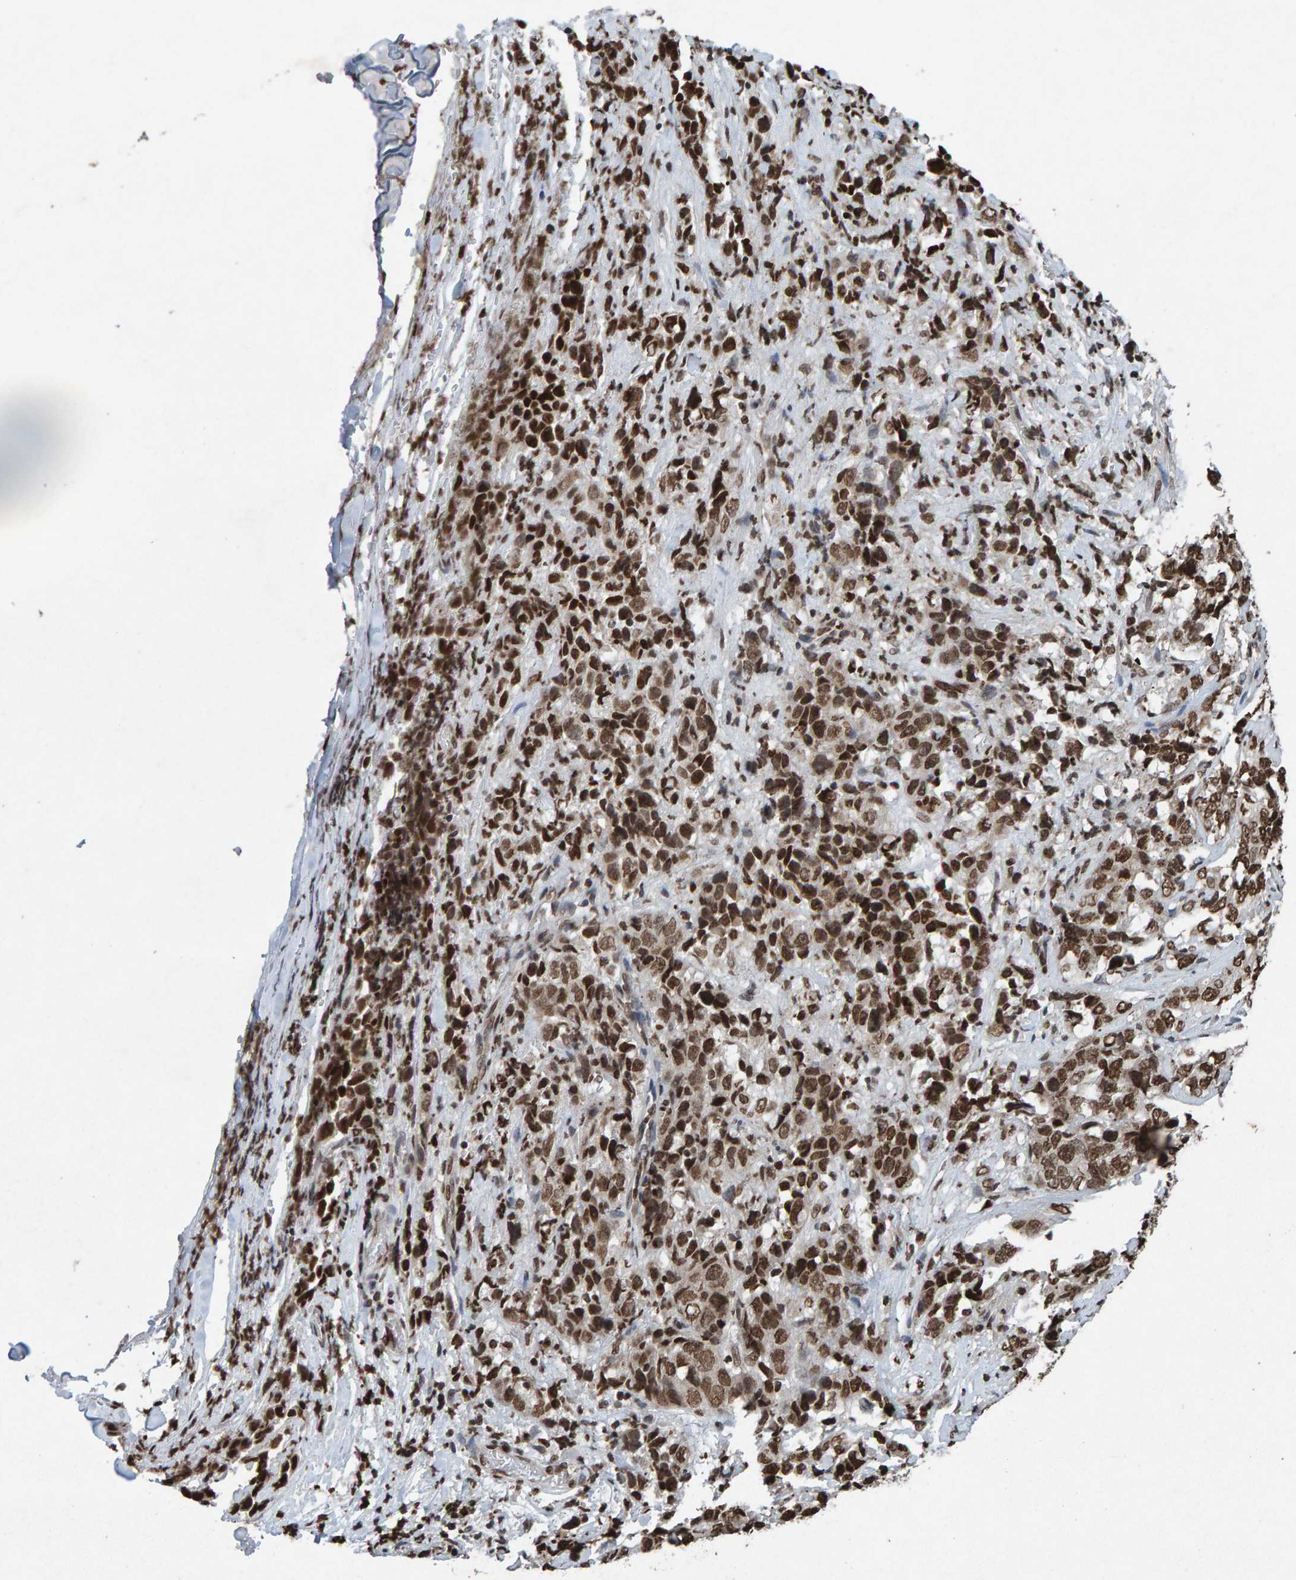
{"staining": {"intensity": "moderate", "quantity": ">75%", "location": "nuclear"}, "tissue": "stomach cancer", "cell_type": "Tumor cells", "image_type": "cancer", "snomed": [{"axis": "morphology", "description": "Adenocarcinoma, NOS"}, {"axis": "topography", "description": "Stomach"}], "caption": "Tumor cells reveal medium levels of moderate nuclear expression in about >75% of cells in human stomach adenocarcinoma.", "gene": "H2AZ1", "patient": {"sex": "male", "age": 48}}